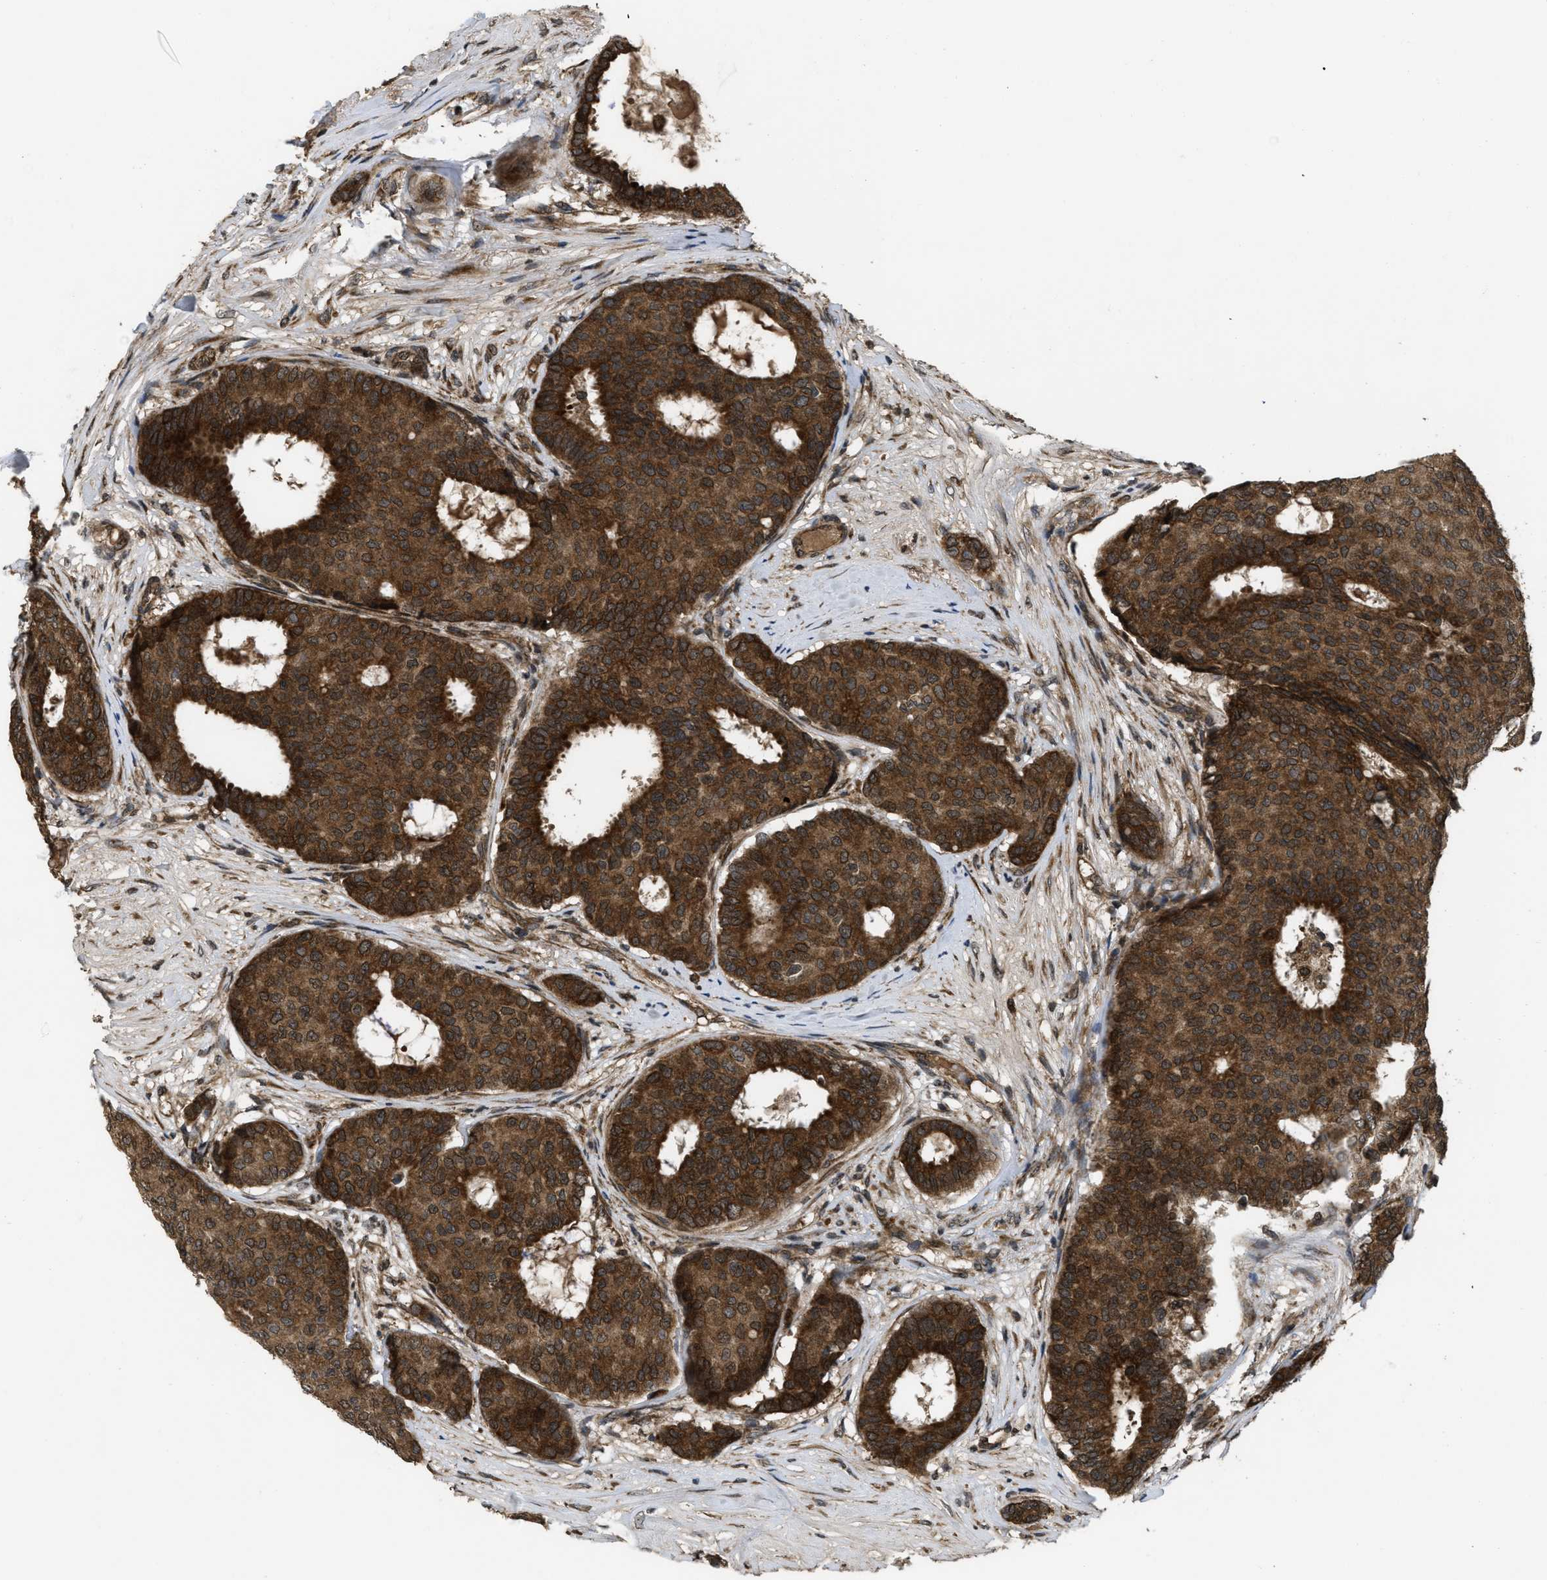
{"staining": {"intensity": "moderate", "quantity": ">75%", "location": "cytoplasmic/membranous"}, "tissue": "breast cancer", "cell_type": "Tumor cells", "image_type": "cancer", "snomed": [{"axis": "morphology", "description": "Duct carcinoma"}, {"axis": "topography", "description": "Breast"}], "caption": "High-magnification brightfield microscopy of breast intraductal carcinoma stained with DAB (brown) and counterstained with hematoxylin (blue). tumor cells exhibit moderate cytoplasmic/membranous staining is appreciated in about>75% of cells. Nuclei are stained in blue.", "gene": "SPTLC1", "patient": {"sex": "female", "age": 75}}